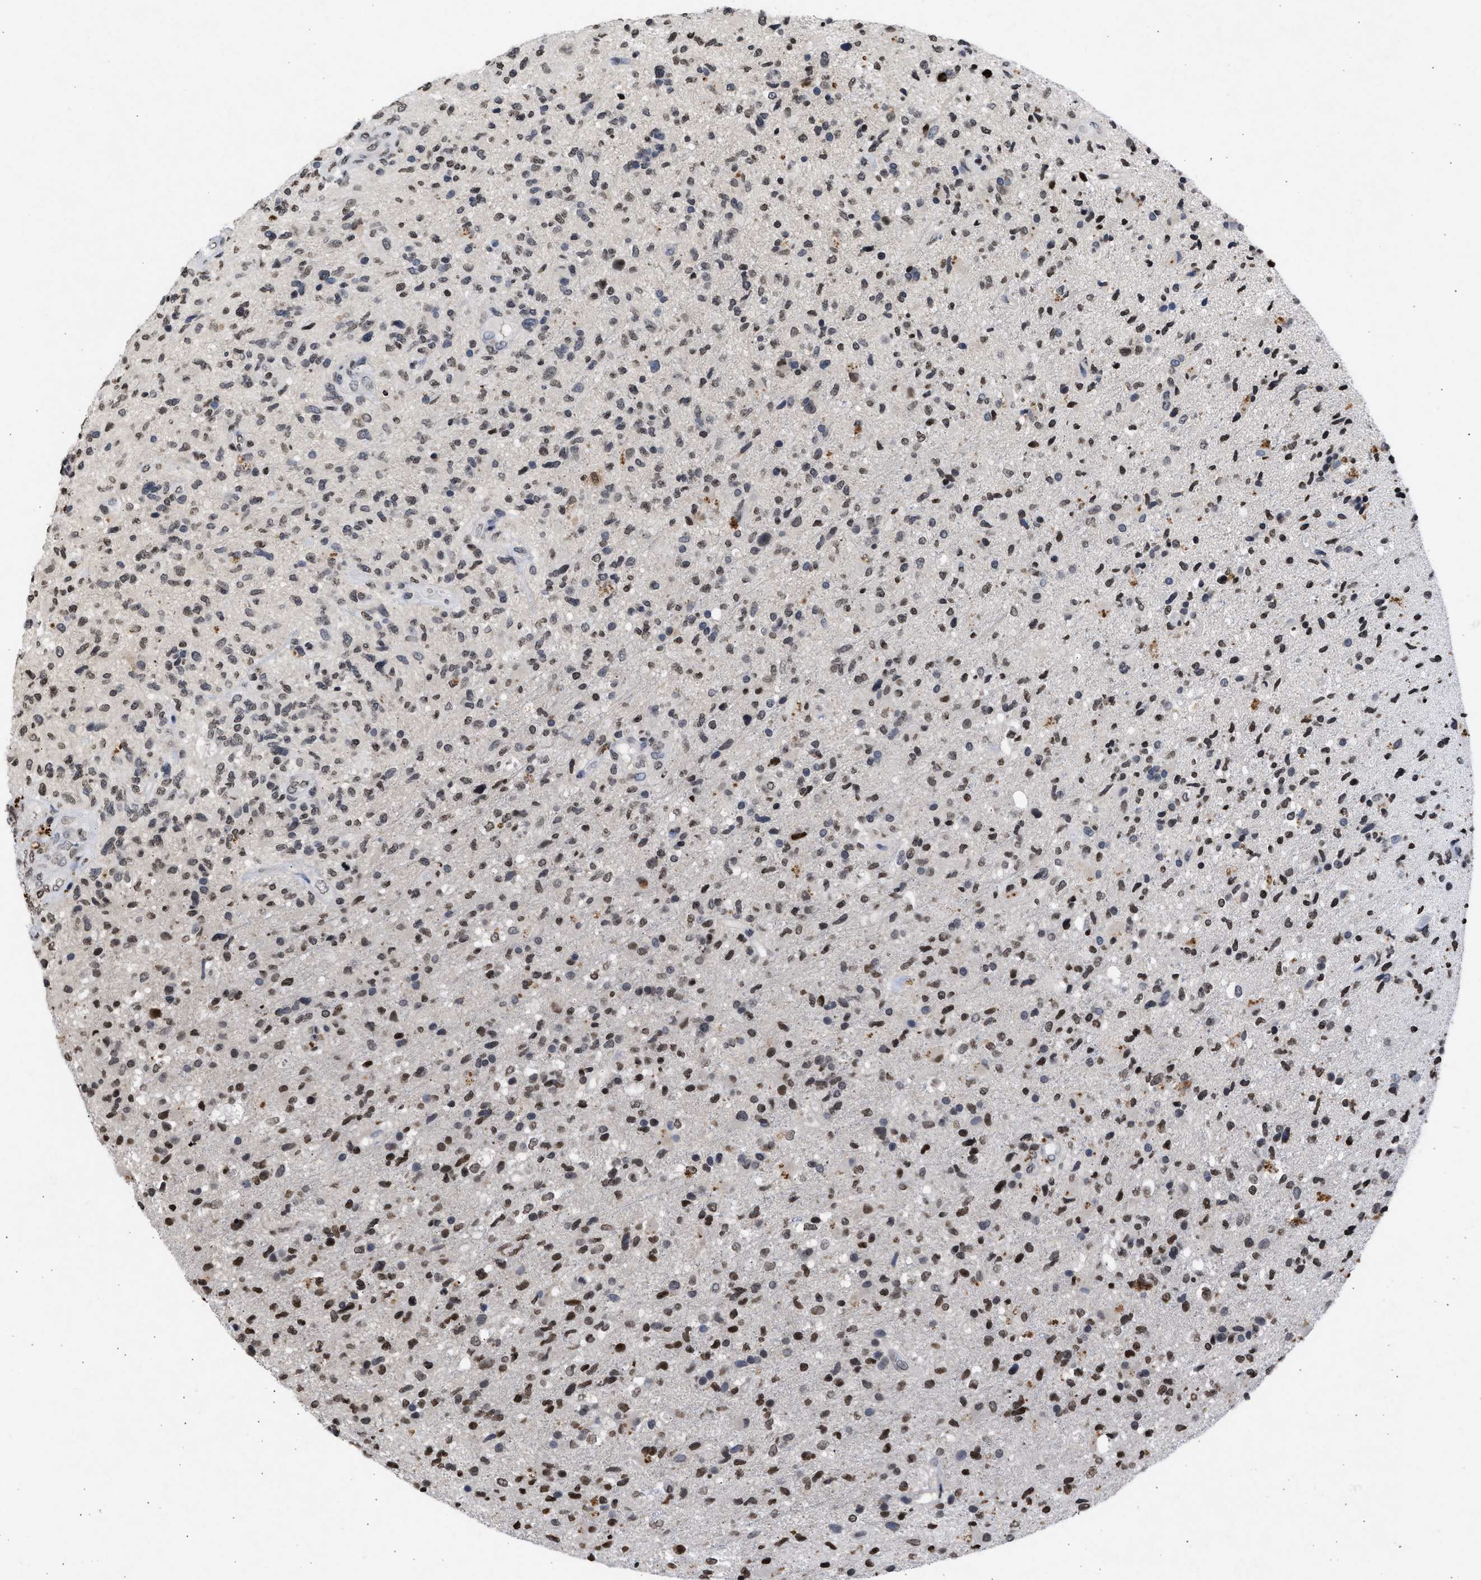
{"staining": {"intensity": "strong", "quantity": ">75%", "location": "nuclear"}, "tissue": "glioma", "cell_type": "Tumor cells", "image_type": "cancer", "snomed": [{"axis": "morphology", "description": "Glioma, malignant, High grade"}, {"axis": "topography", "description": "Brain"}], "caption": "DAB immunohistochemical staining of human glioma reveals strong nuclear protein expression in approximately >75% of tumor cells.", "gene": "NUP35", "patient": {"sex": "male", "age": 72}}